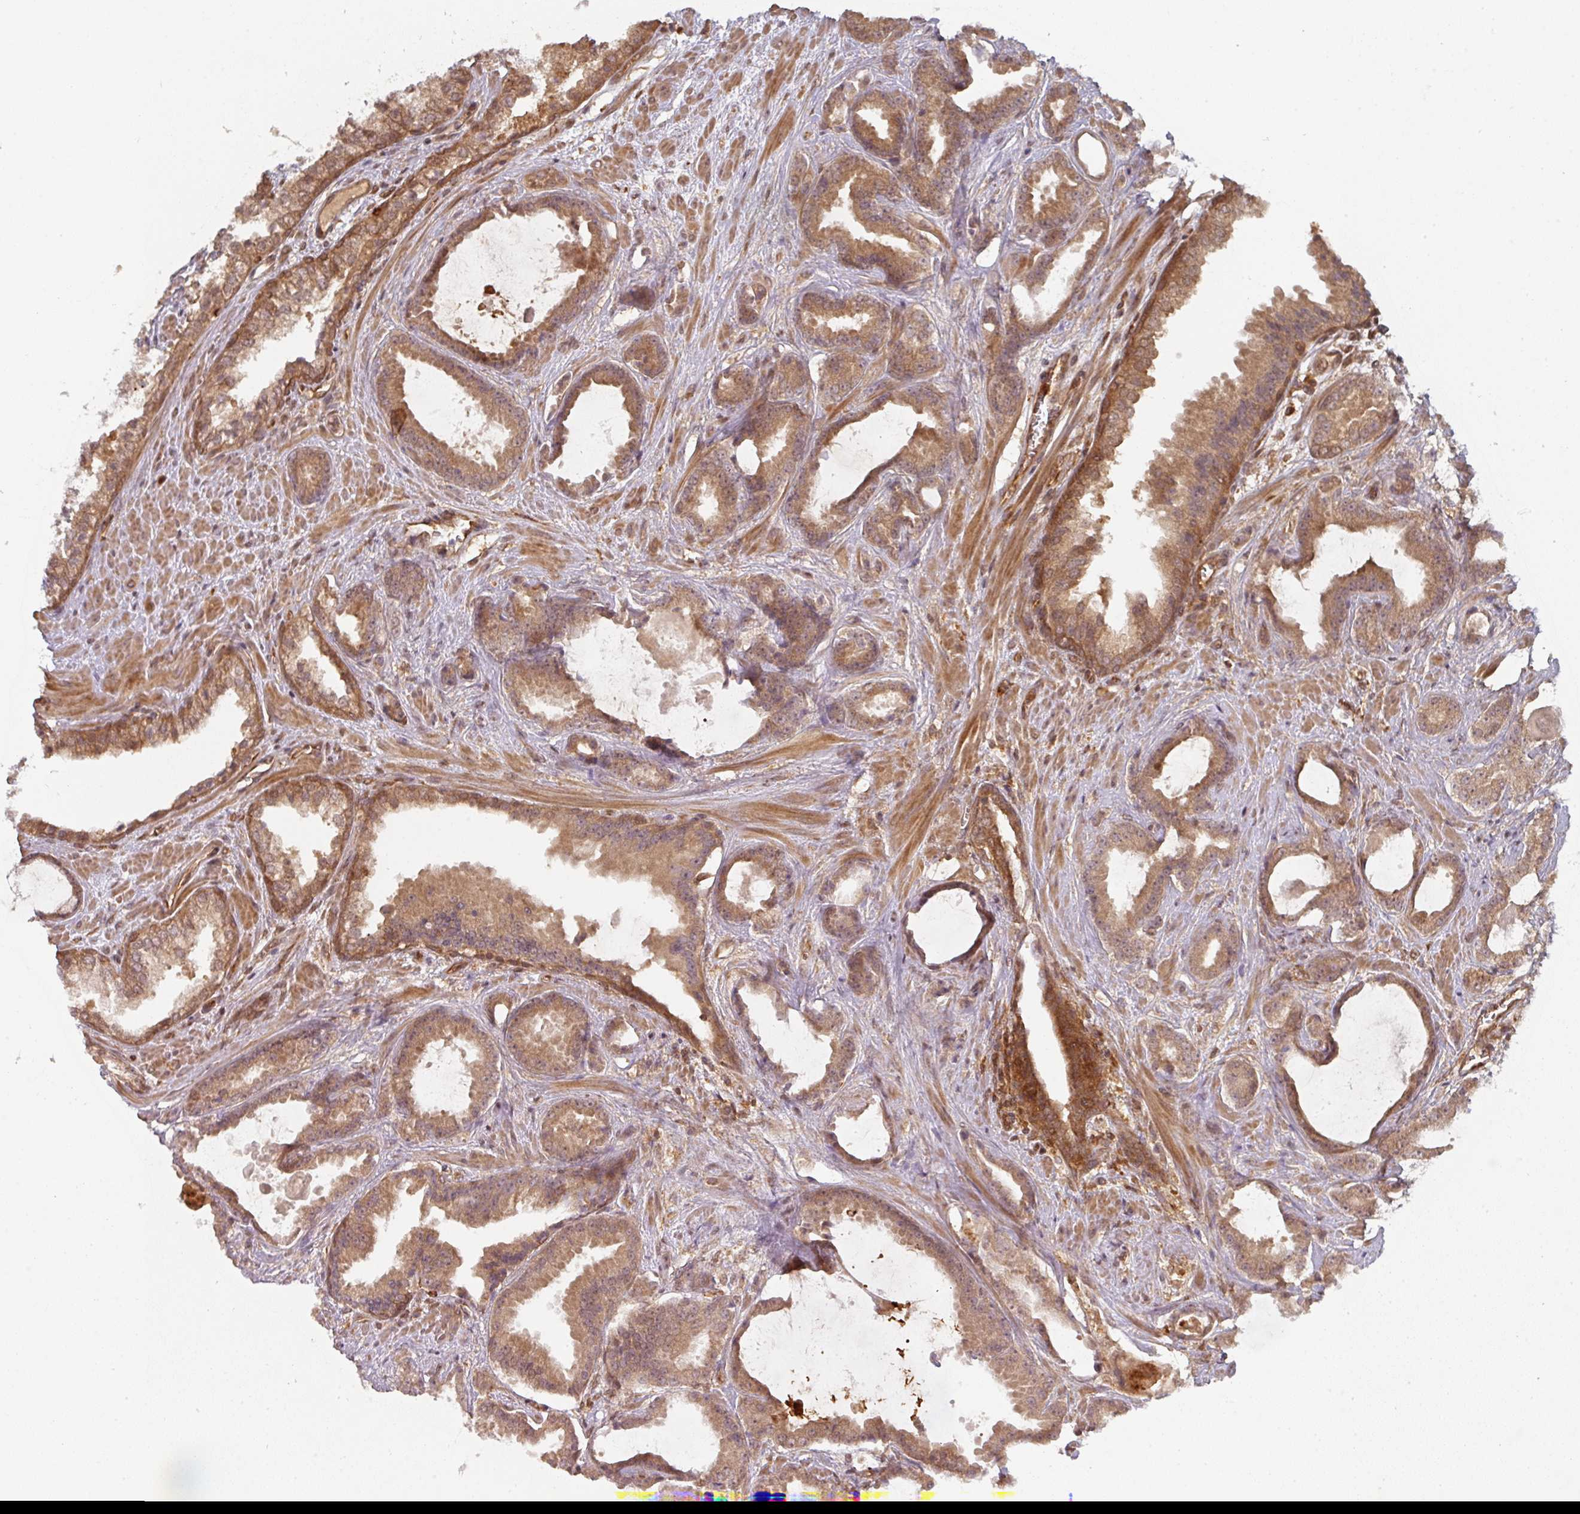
{"staining": {"intensity": "moderate", "quantity": ">75%", "location": "cytoplasmic/membranous"}, "tissue": "prostate cancer", "cell_type": "Tumor cells", "image_type": "cancer", "snomed": [{"axis": "morphology", "description": "Adenocarcinoma, Low grade"}, {"axis": "topography", "description": "Prostate"}], "caption": "A brown stain labels moderate cytoplasmic/membranous staining of a protein in prostate cancer tumor cells.", "gene": "EIF4EBP2", "patient": {"sex": "male", "age": 62}}